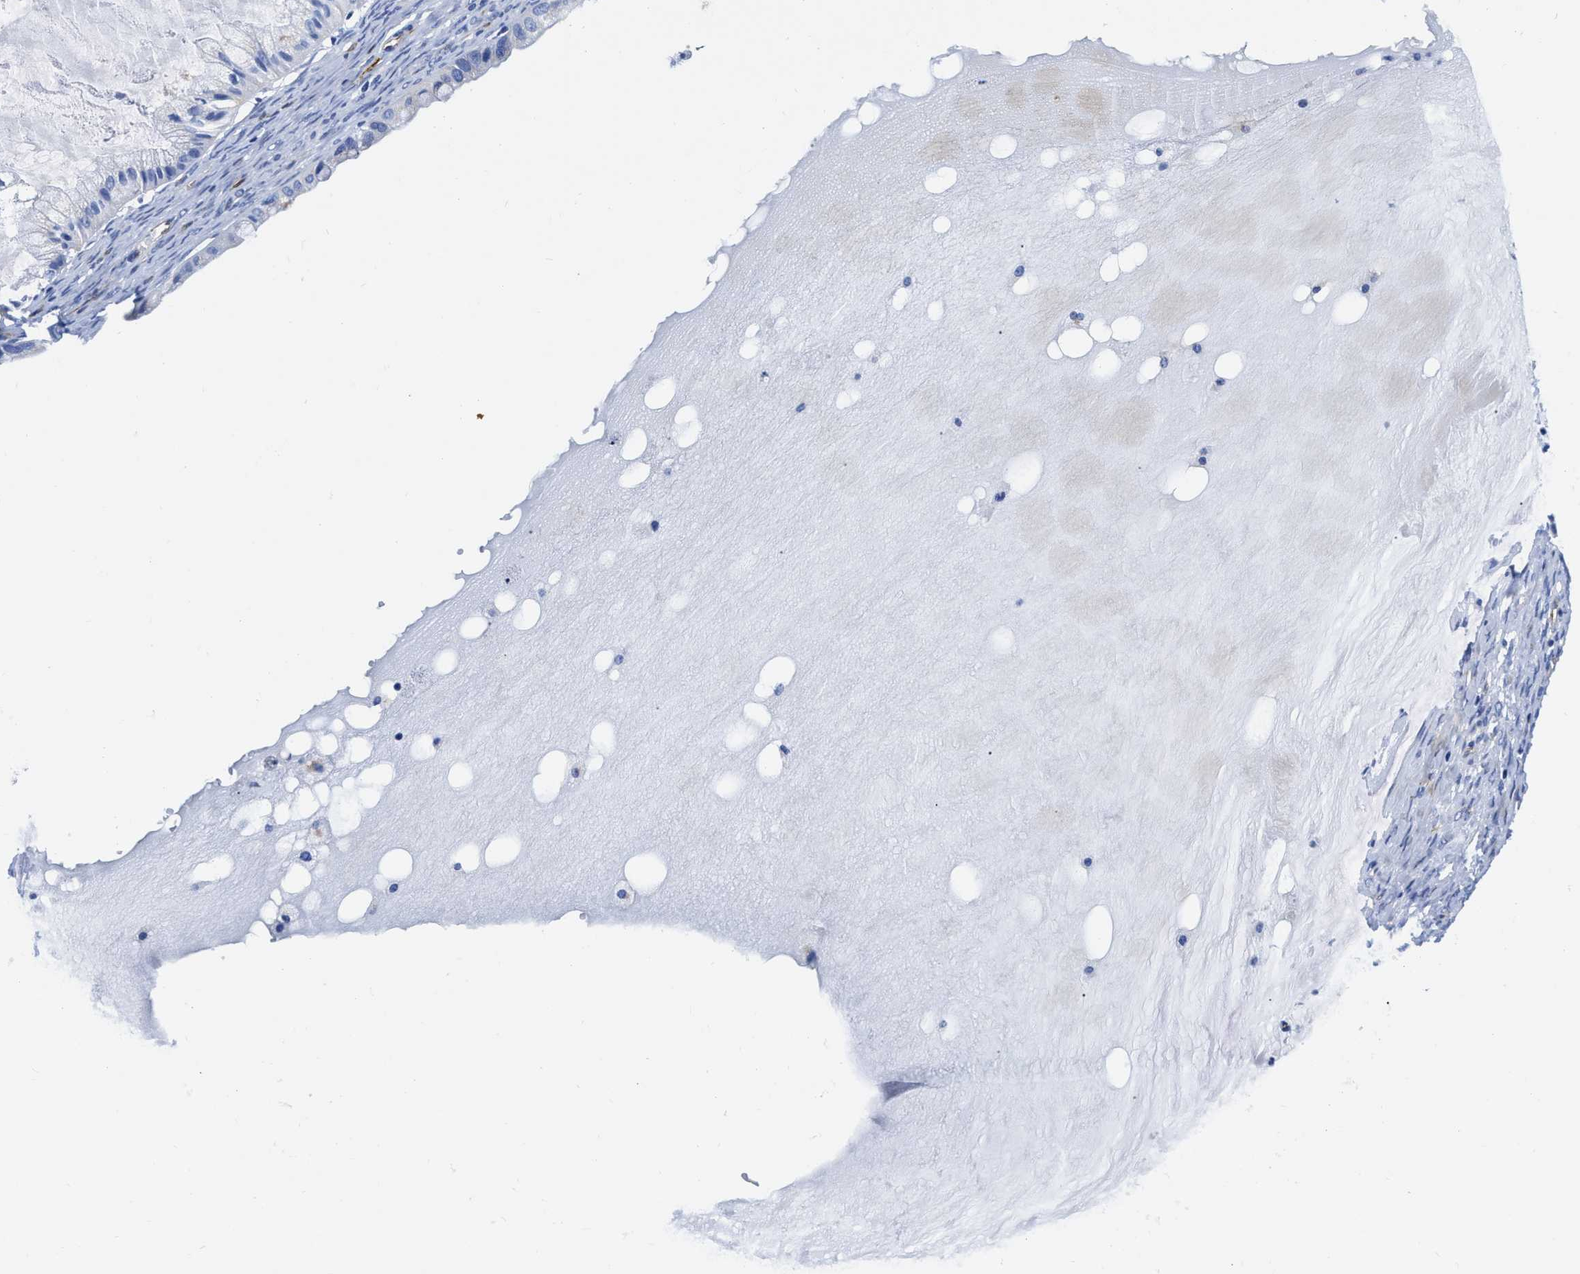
{"staining": {"intensity": "negative", "quantity": "none", "location": "none"}, "tissue": "ovarian cancer", "cell_type": "Tumor cells", "image_type": "cancer", "snomed": [{"axis": "morphology", "description": "Cystadenocarcinoma, mucinous, NOS"}, {"axis": "topography", "description": "Ovary"}], "caption": "An immunohistochemistry micrograph of ovarian cancer is shown. There is no staining in tumor cells of ovarian cancer.", "gene": "TVP23B", "patient": {"sex": "female", "age": 57}}